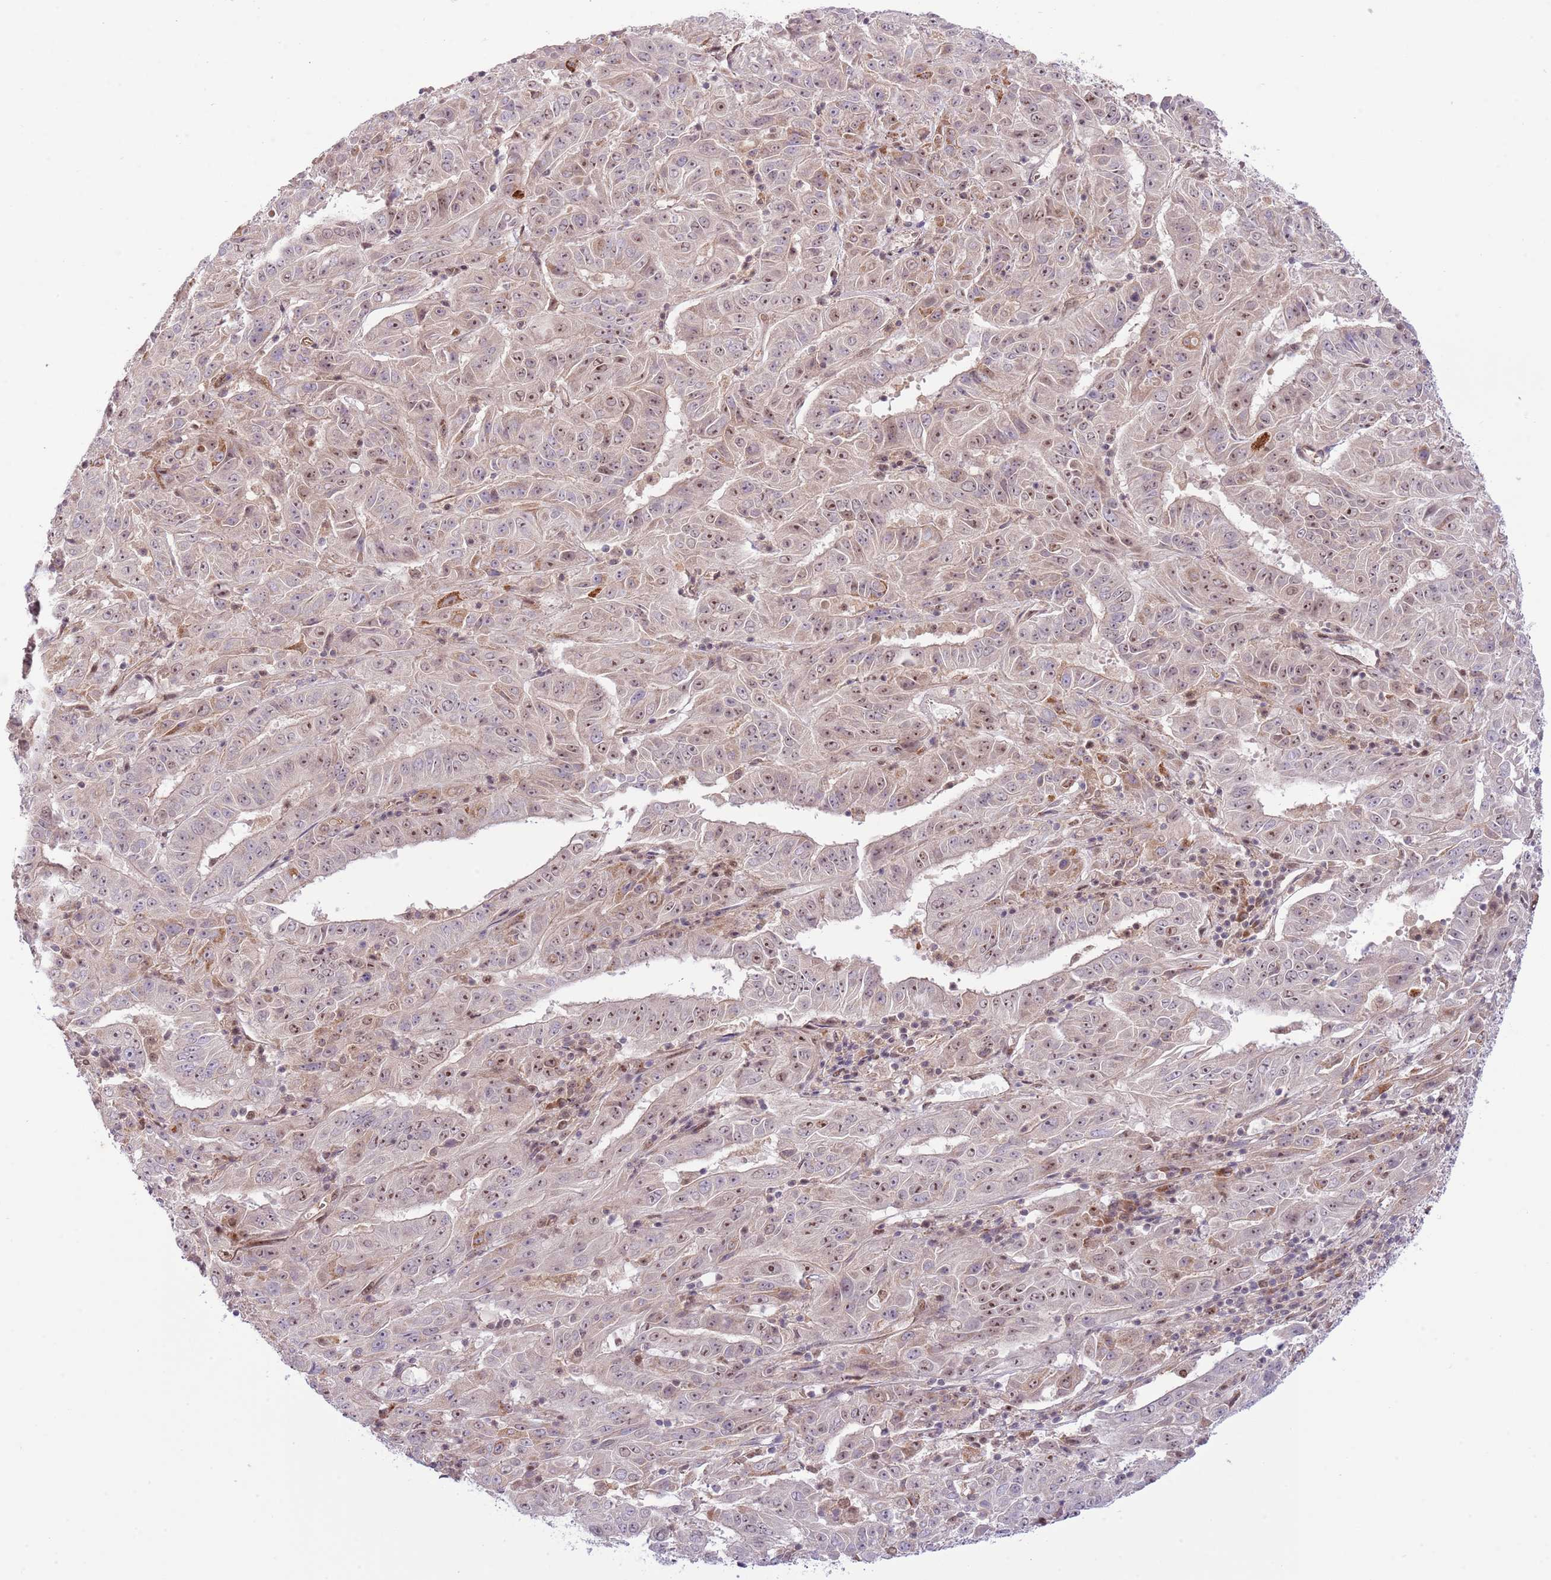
{"staining": {"intensity": "moderate", "quantity": "25%-75%", "location": "nuclear"}, "tissue": "pancreatic cancer", "cell_type": "Tumor cells", "image_type": "cancer", "snomed": [{"axis": "morphology", "description": "Adenocarcinoma, NOS"}, {"axis": "topography", "description": "Pancreas"}], "caption": "Human adenocarcinoma (pancreatic) stained with a protein marker reveals moderate staining in tumor cells.", "gene": "CHD1", "patient": {"sex": "male", "age": 63}}